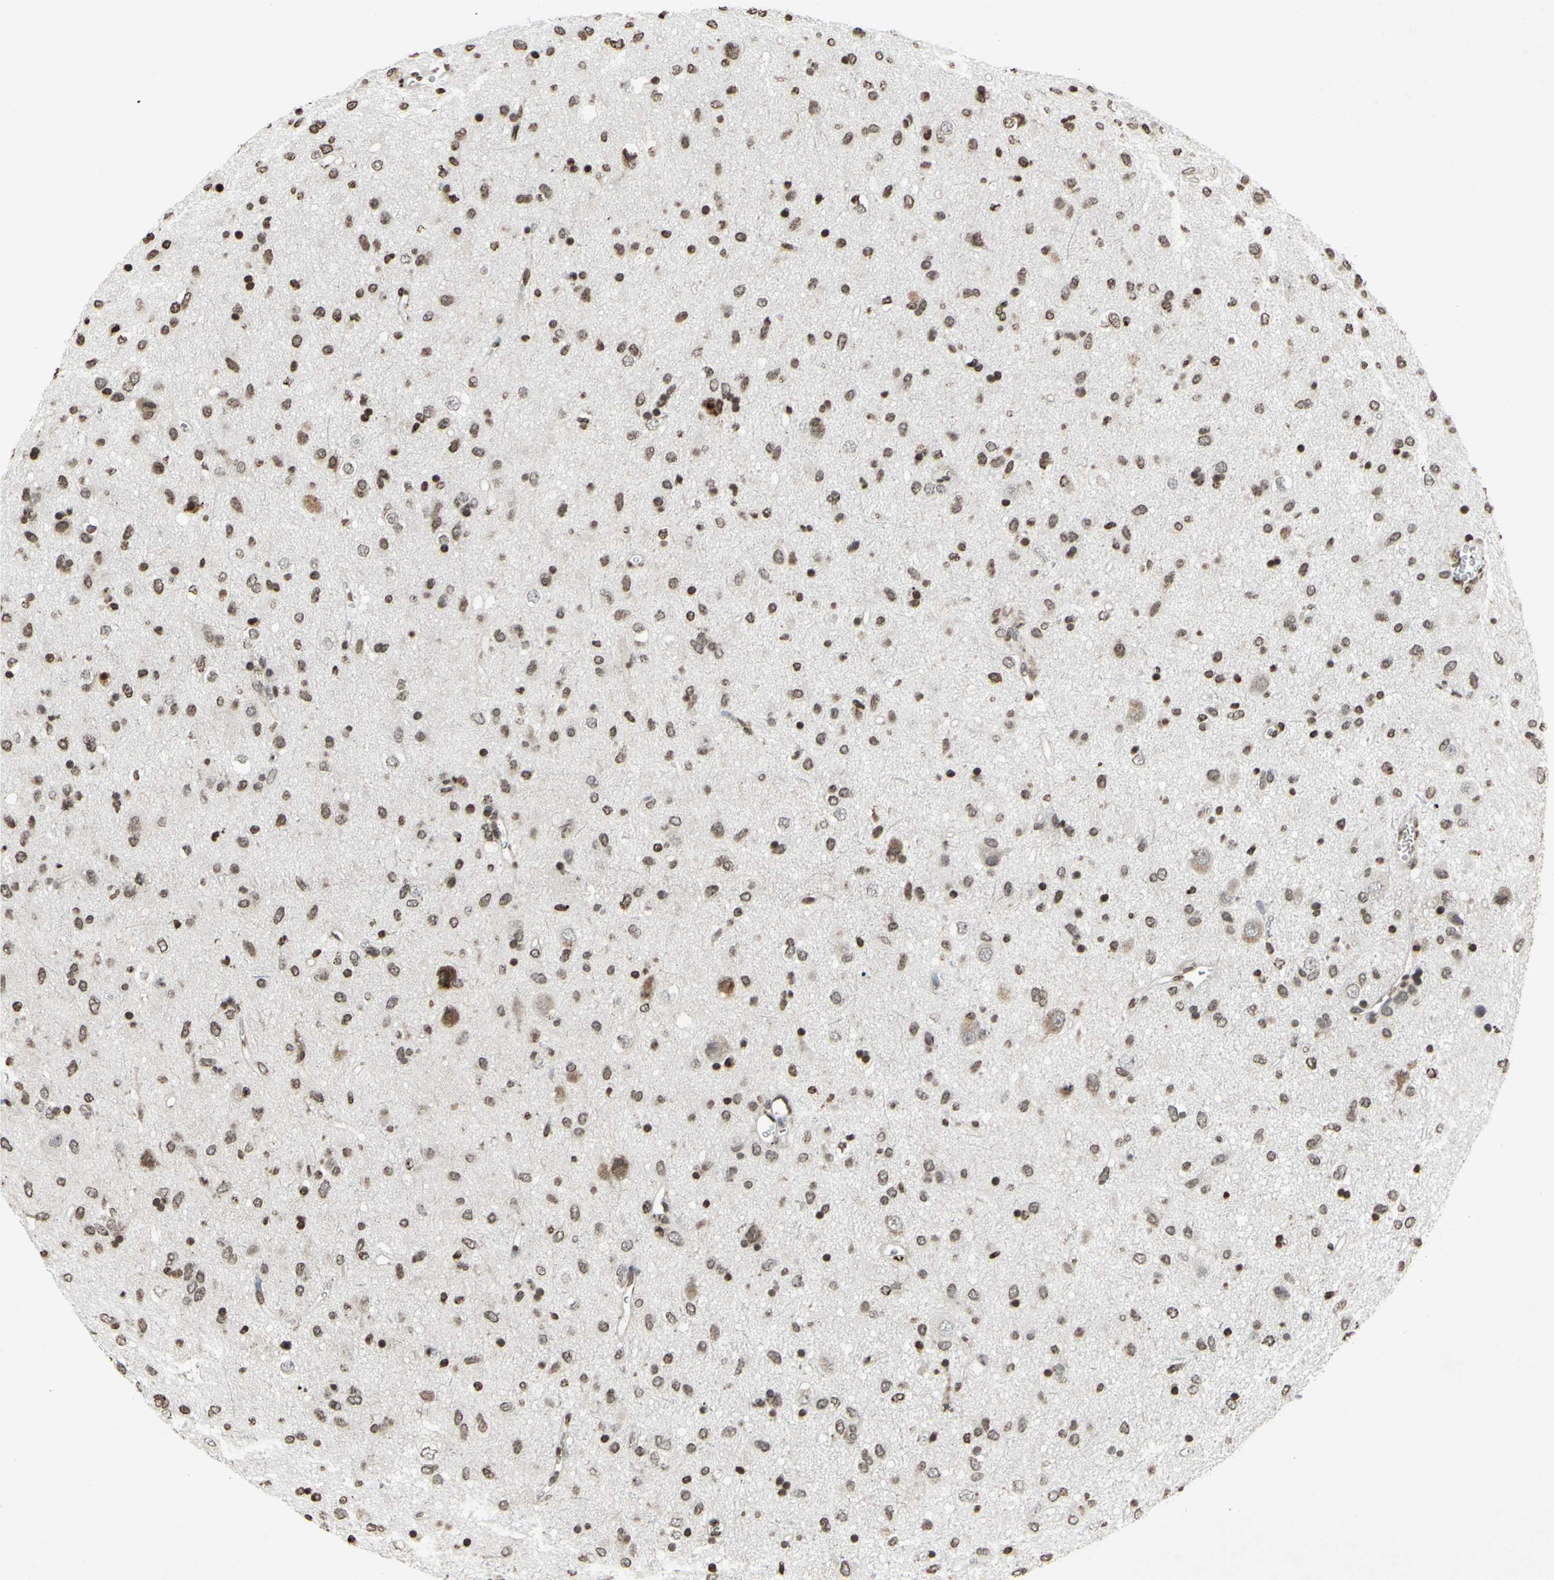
{"staining": {"intensity": "weak", "quantity": "25%-75%", "location": "nuclear"}, "tissue": "glioma", "cell_type": "Tumor cells", "image_type": "cancer", "snomed": [{"axis": "morphology", "description": "Glioma, malignant, Low grade"}, {"axis": "topography", "description": "Brain"}], "caption": "The immunohistochemical stain shows weak nuclear staining in tumor cells of glioma tissue.", "gene": "CD79B", "patient": {"sex": "male", "age": 77}}